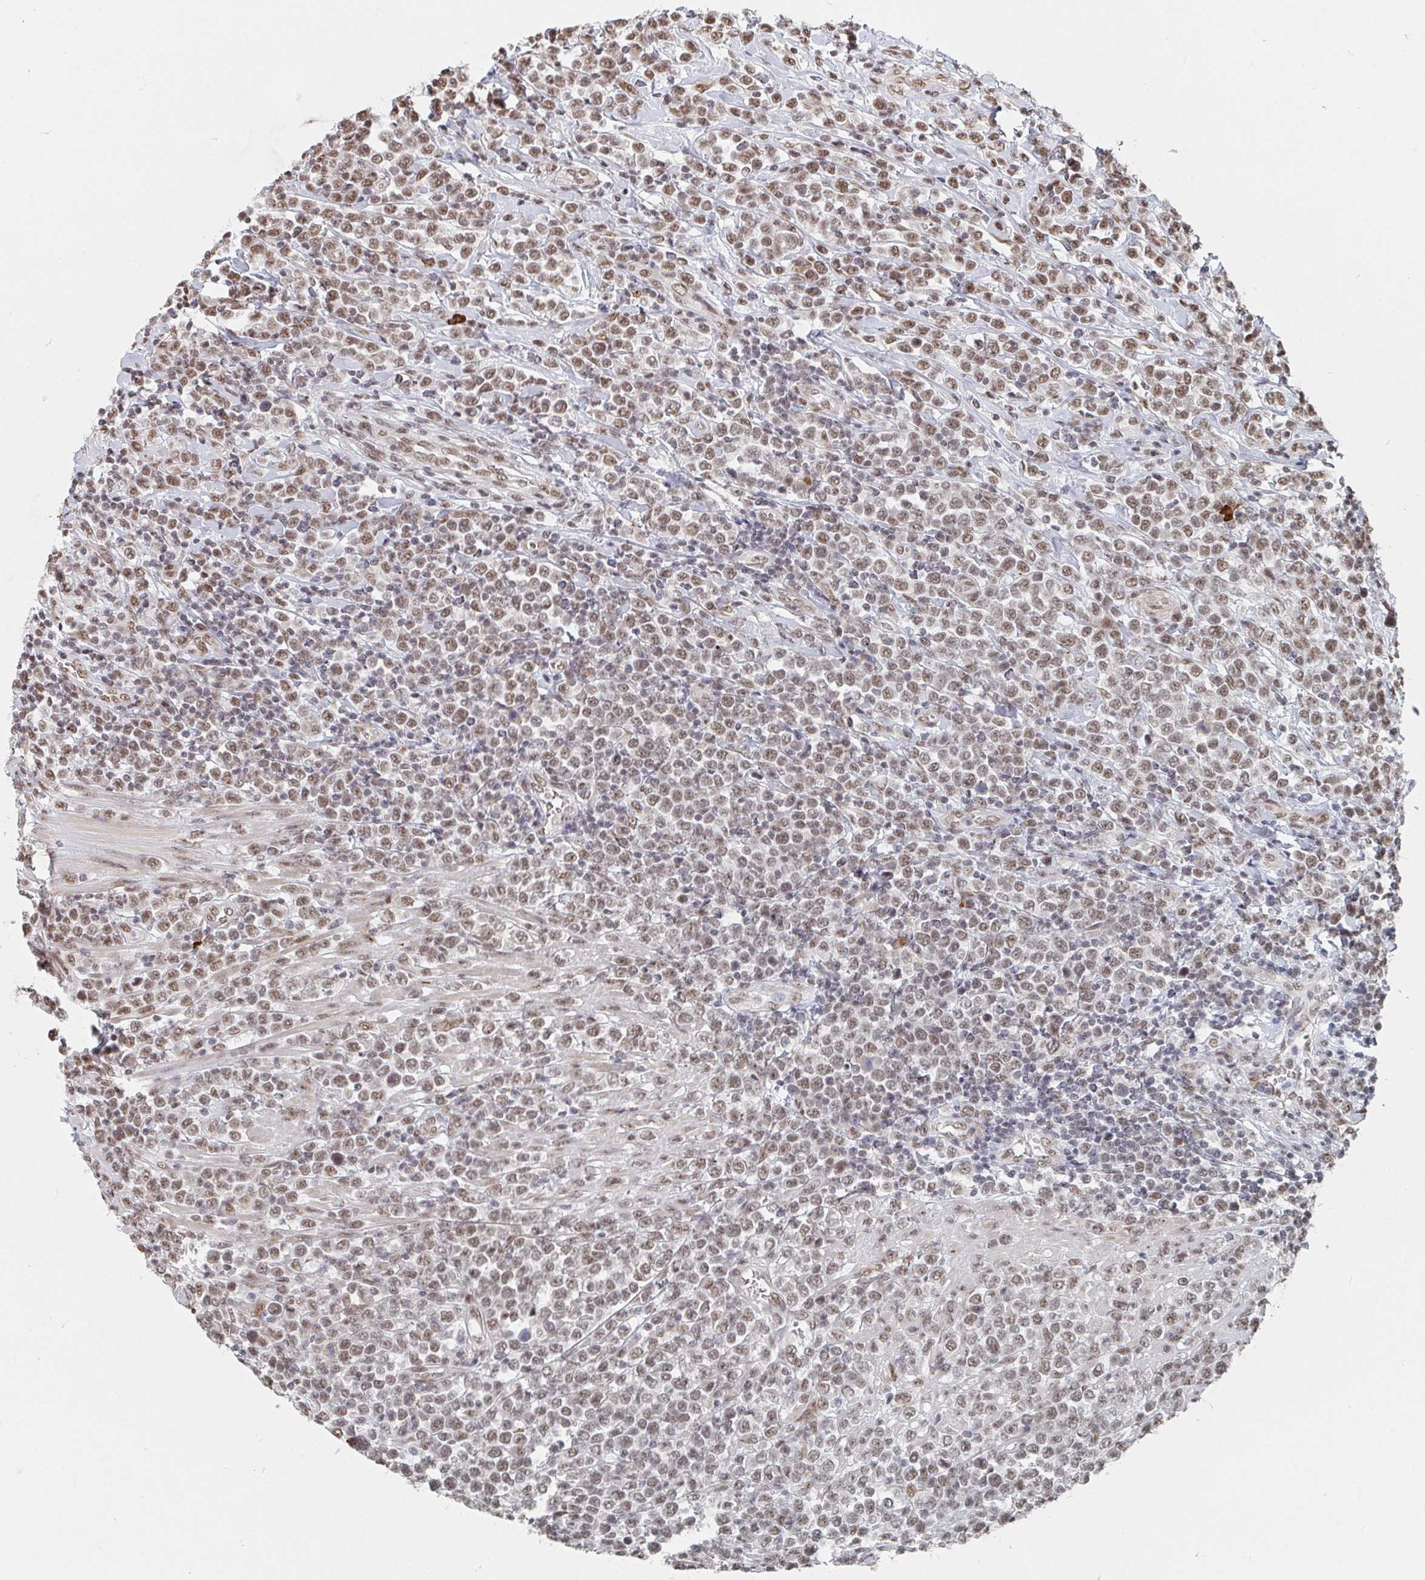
{"staining": {"intensity": "moderate", "quantity": "25%-75%", "location": "nuclear"}, "tissue": "lymphoma", "cell_type": "Tumor cells", "image_type": "cancer", "snomed": [{"axis": "morphology", "description": "Malignant lymphoma, non-Hodgkin's type, High grade"}, {"axis": "topography", "description": "Soft tissue"}], "caption": "Protein analysis of high-grade malignant lymphoma, non-Hodgkin's type tissue exhibits moderate nuclear positivity in about 25%-75% of tumor cells. (DAB = brown stain, brightfield microscopy at high magnification).", "gene": "MBNL1", "patient": {"sex": "female", "age": 56}}